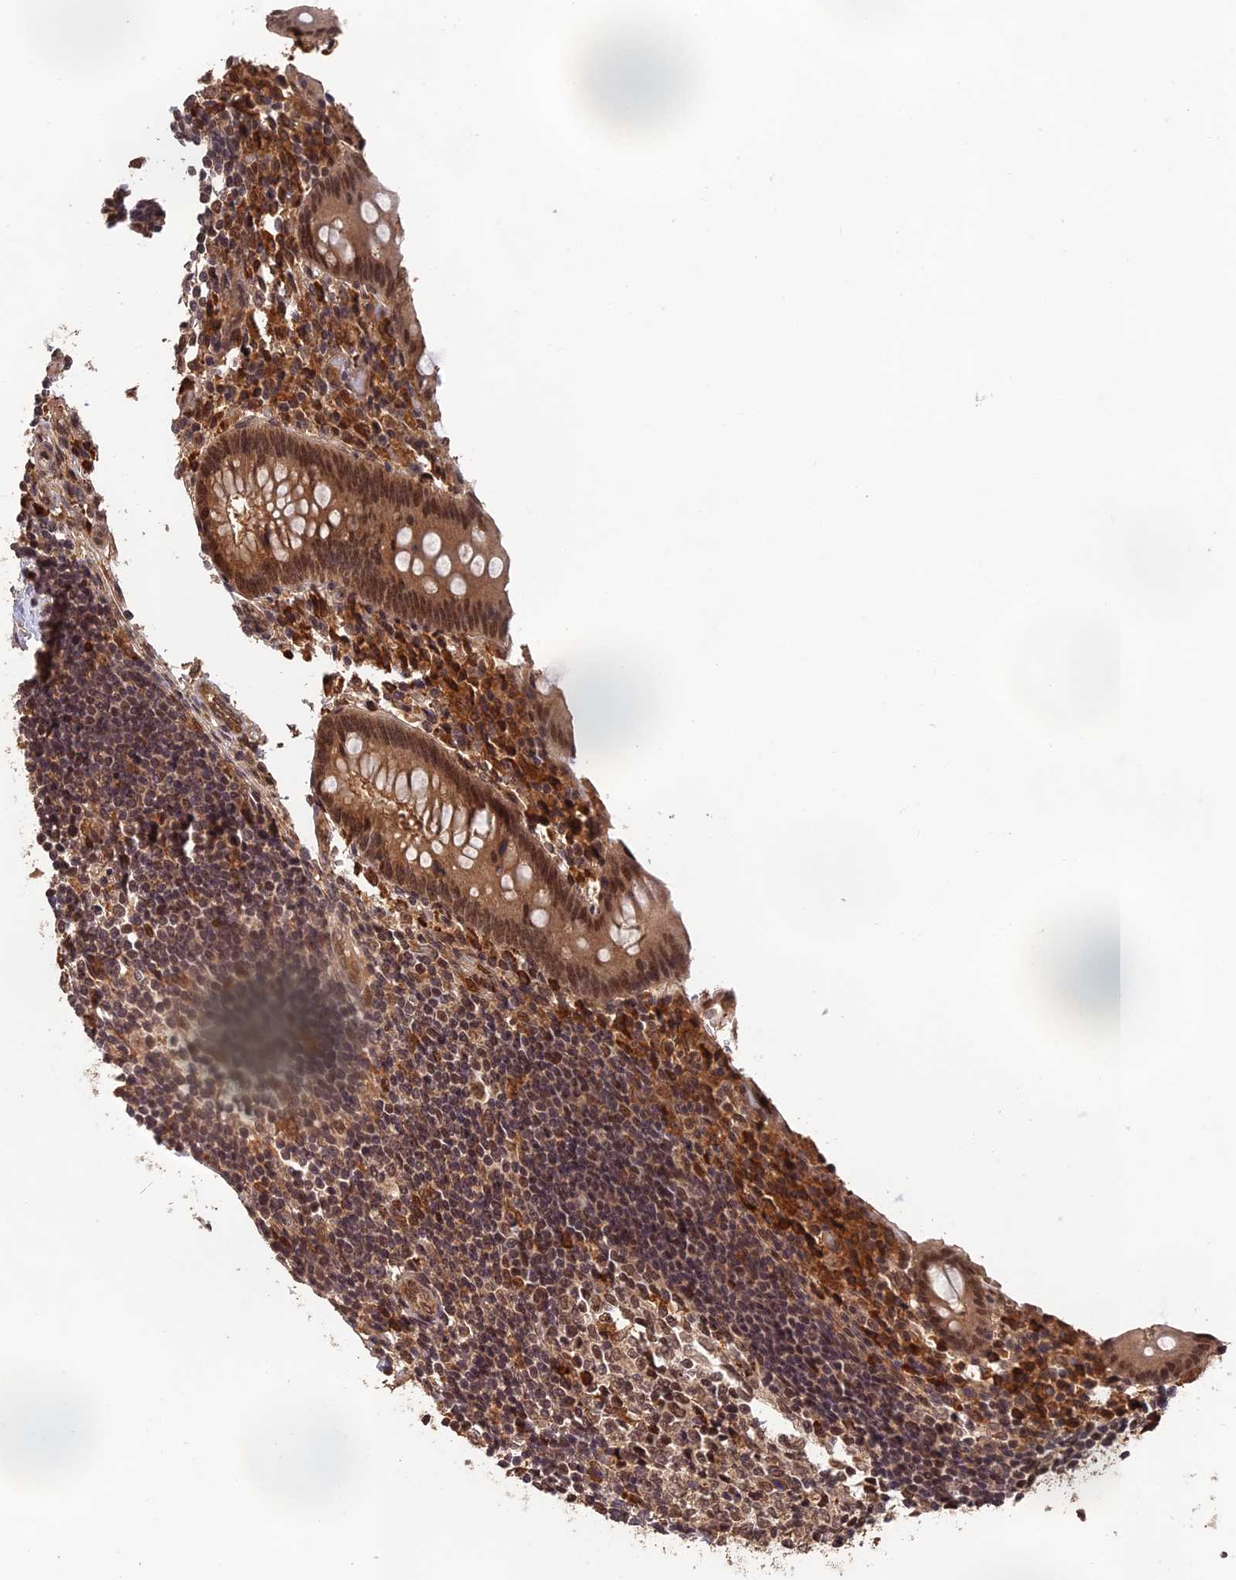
{"staining": {"intensity": "moderate", "quantity": ">75%", "location": "cytoplasmic/membranous,nuclear"}, "tissue": "appendix", "cell_type": "Glandular cells", "image_type": "normal", "snomed": [{"axis": "morphology", "description": "Normal tissue, NOS"}, {"axis": "topography", "description": "Appendix"}], "caption": "IHC (DAB) staining of unremarkable human appendix reveals moderate cytoplasmic/membranous,nuclear protein positivity in approximately >75% of glandular cells.", "gene": "OSBPL1A", "patient": {"sex": "female", "age": 17}}